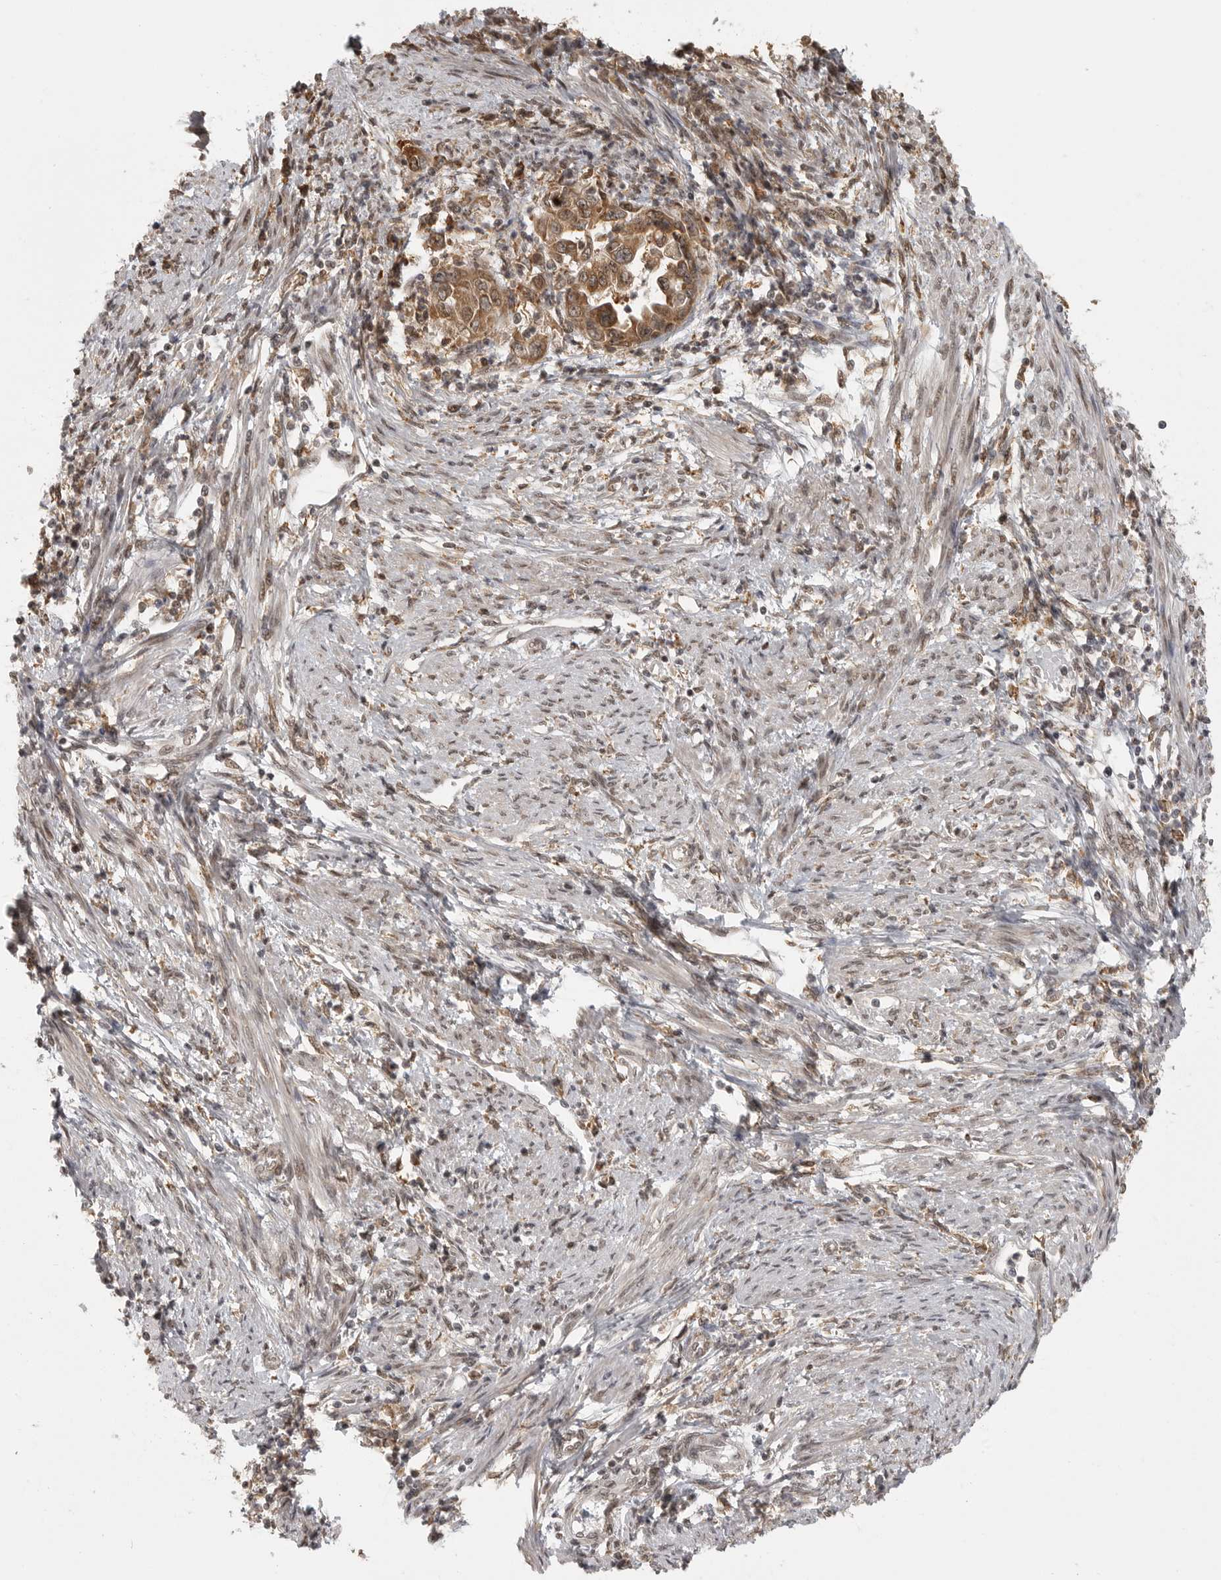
{"staining": {"intensity": "moderate", "quantity": ">75%", "location": "cytoplasmic/membranous"}, "tissue": "endometrial cancer", "cell_type": "Tumor cells", "image_type": "cancer", "snomed": [{"axis": "morphology", "description": "Adenocarcinoma, NOS"}, {"axis": "topography", "description": "Endometrium"}], "caption": "Immunohistochemistry staining of endometrial adenocarcinoma, which shows medium levels of moderate cytoplasmic/membranous positivity in approximately >75% of tumor cells indicating moderate cytoplasmic/membranous protein expression. The staining was performed using DAB (brown) for protein detection and nuclei were counterstained in hematoxylin (blue).", "gene": "ISG20L2", "patient": {"sex": "female", "age": 85}}